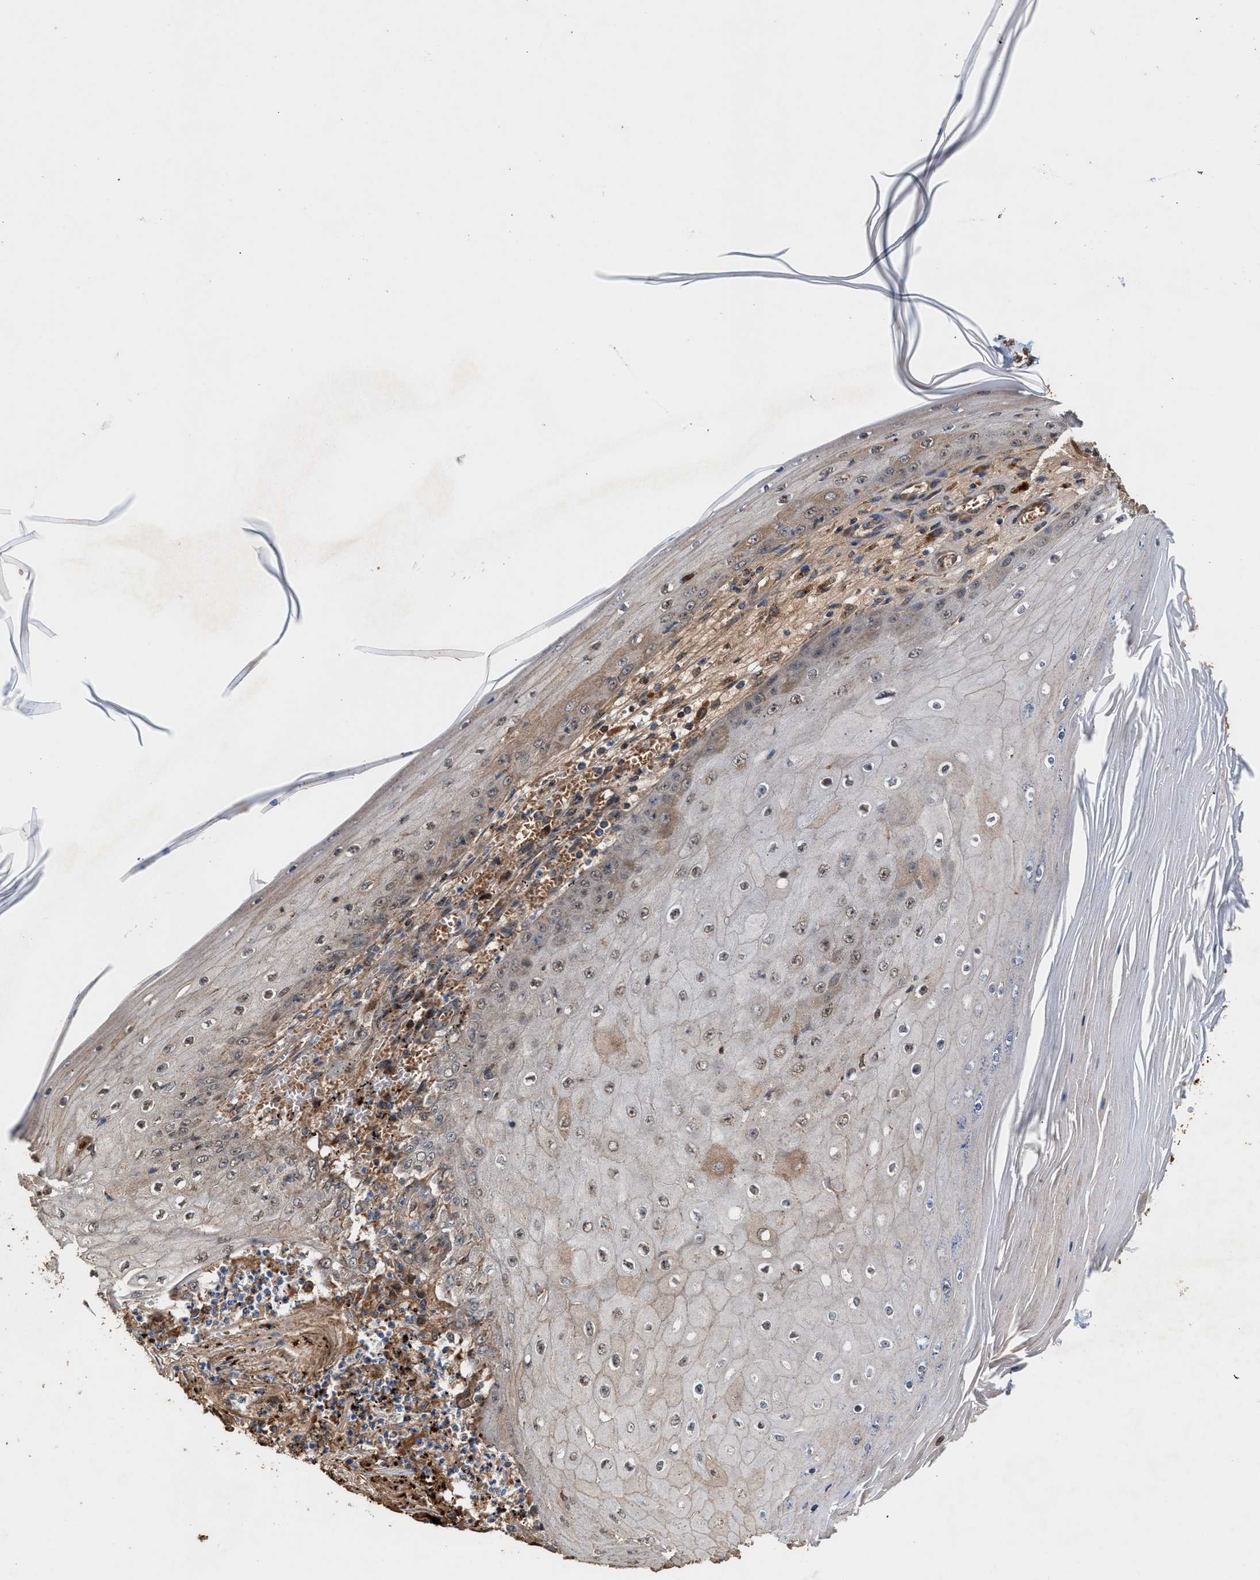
{"staining": {"intensity": "weak", "quantity": "25%-75%", "location": "nuclear"}, "tissue": "skin cancer", "cell_type": "Tumor cells", "image_type": "cancer", "snomed": [{"axis": "morphology", "description": "Squamous cell carcinoma, NOS"}, {"axis": "topography", "description": "Skin"}], "caption": "DAB immunohistochemical staining of skin cancer shows weak nuclear protein staining in approximately 25%-75% of tumor cells.", "gene": "ZNHIT6", "patient": {"sex": "female", "age": 73}}